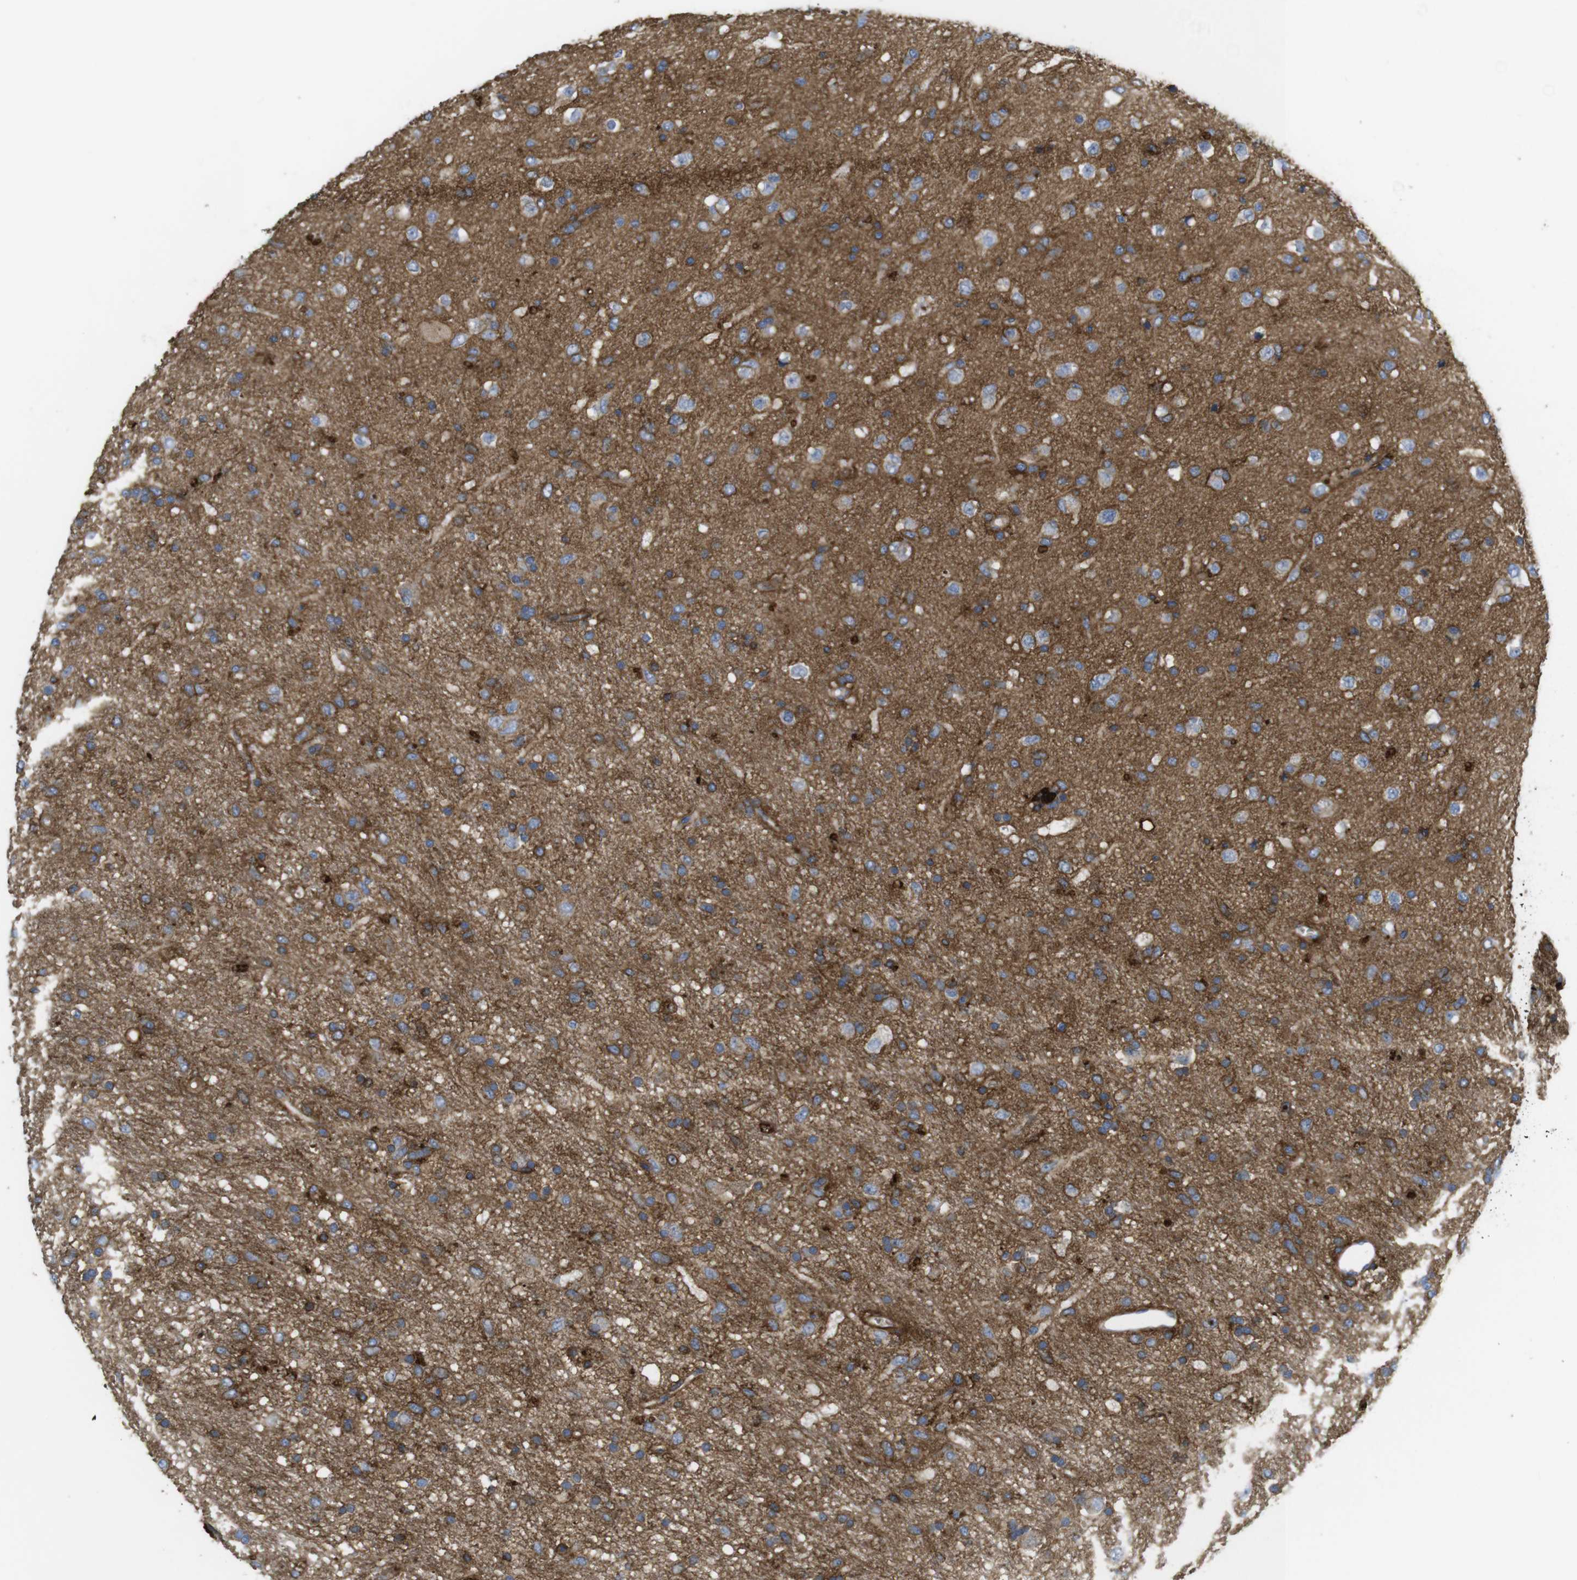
{"staining": {"intensity": "strong", "quantity": "25%-75%", "location": "cytoplasmic/membranous"}, "tissue": "glioma", "cell_type": "Tumor cells", "image_type": "cancer", "snomed": [{"axis": "morphology", "description": "Glioma, malignant, Low grade"}, {"axis": "topography", "description": "Brain"}], "caption": "DAB immunohistochemical staining of human glioma exhibits strong cytoplasmic/membranous protein staining in about 25%-75% of tumor cells.", "gene": "CYBRD1", "patient": {"sex": "male", "age": 77}}